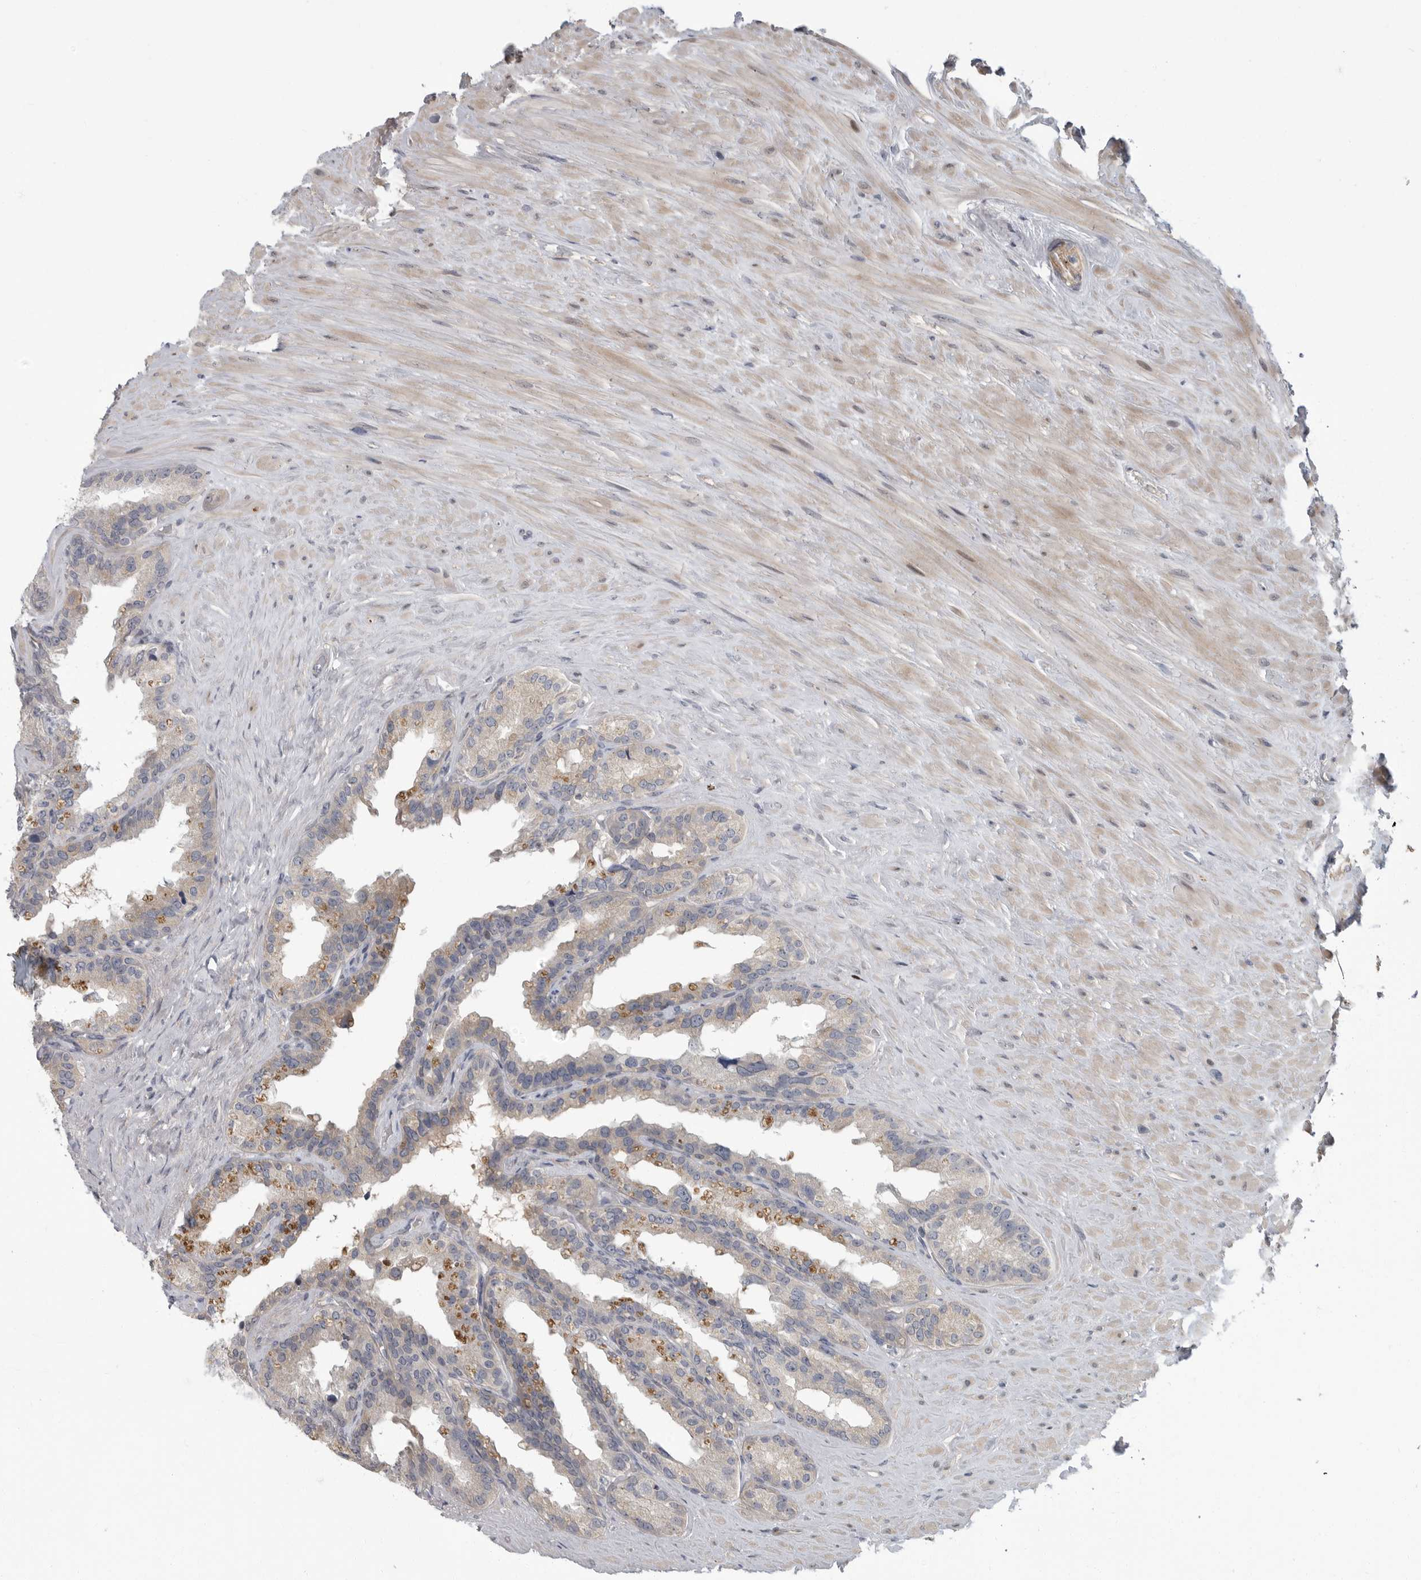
{"staining": {"intensity": "weak", "quantity": "<25%", "location": "cytoplasmic/membranous"}, "tissue": "seminal vesicle", "cell_type": "Glandular cells", "image_type": "normal", "snomed": [{"axis": "morphology", "description": "Normal tissue, NOS"}, {"axis": "topography", "description": "Seminal veicle"}], "caption": "An immunohistochemistry image of benign seminal vesicle is shown. There is no staining in glandular cells of seminal vesicle. (Brightfield microscopy of DAB immunohistochemistry at high magnification).", "gene": "PDE7A", "patient": {"sex": "male", "age": 80}}